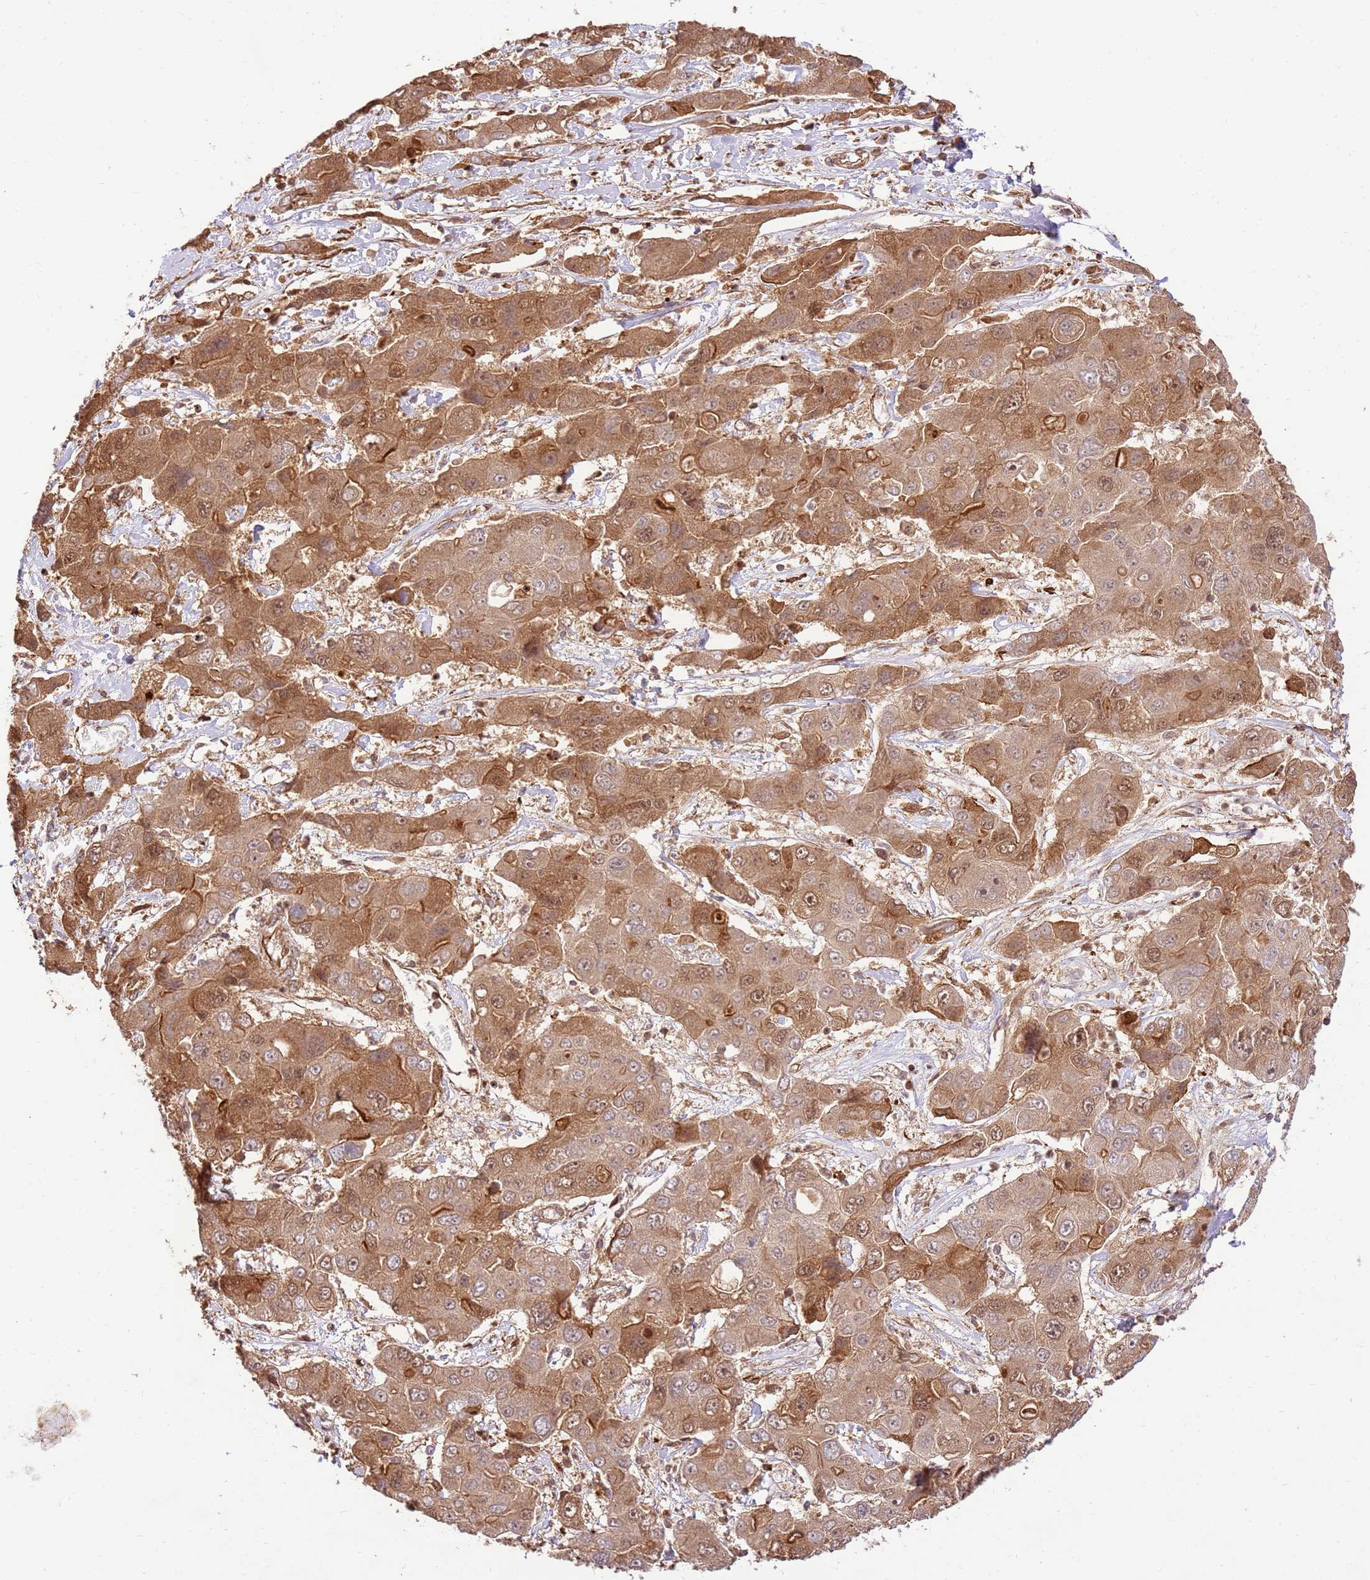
{"staining": {"intensity": "moderate", "quantity": ">75%", "location": "cytoplasmic/membranous"}, "tissue": "liver cancer", "cell_type": "Tumor cells", "image_type": "cancer", "snomed": [{"axis": "morphology", "description": "Cholangiocarcinoma"}, {"axis": "topography", "description": "Liver"}], "caption": "Liver cancer (cholangiocarcinoma) was stained to show a protein in brown. There is medium levels of moderate cytoplasmic/membranous staining in about >75% of tumor cells.", "gene": "KATNAL2", "patient": {"sex": "male", "age": 67}}